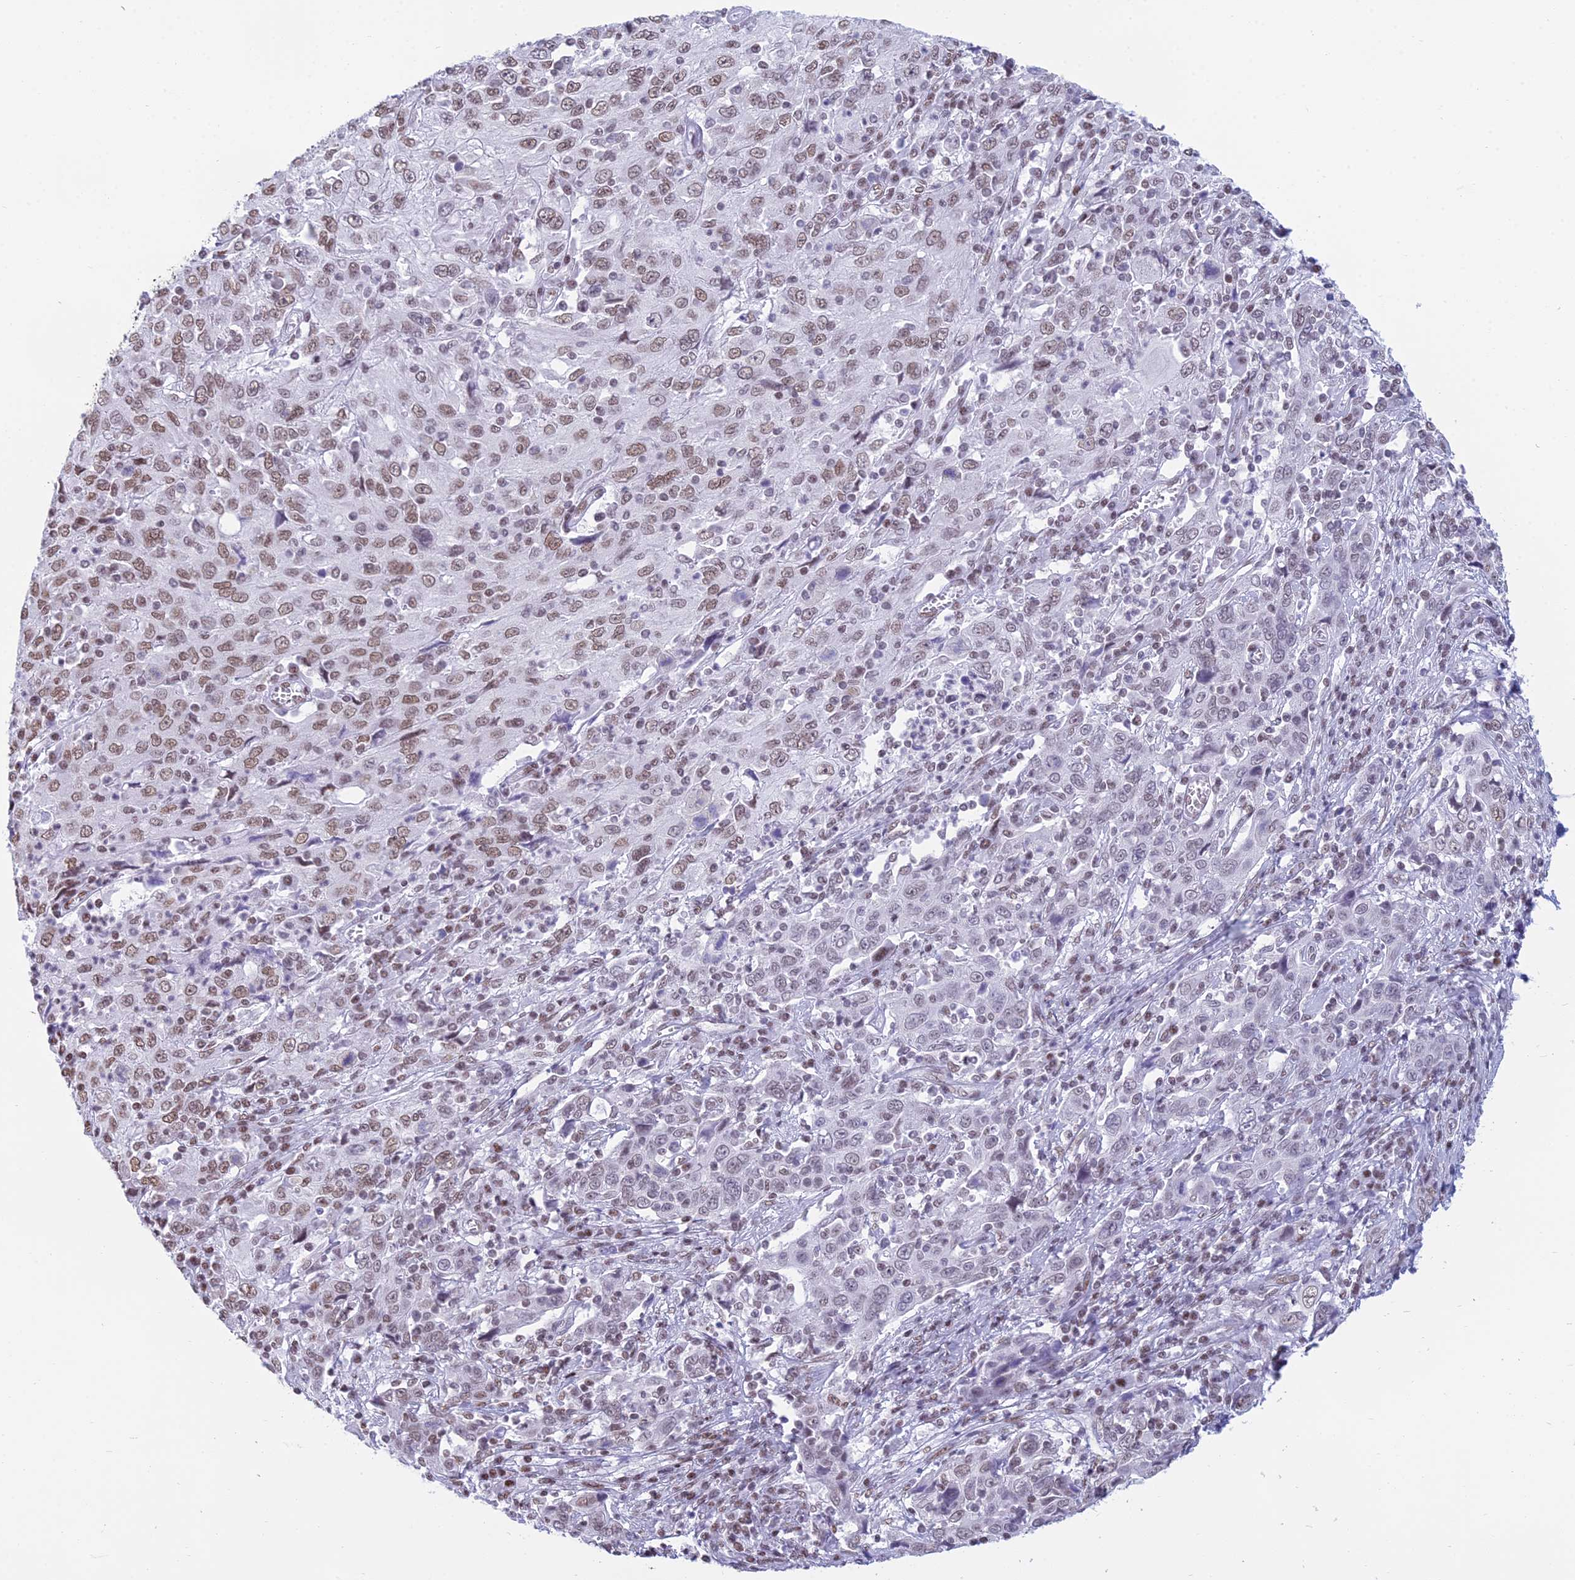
{"staining": {"intensity": "moderate", "quantity": "25%-75%", "location": "nuclear"}, "tissue": "cervical cancer", "cell_type": "Tumor cells", "image_type": "cancer", "snomed": [{"axis": "morphology", "description": "Squamous cell carcinoma, NOS"}, {"axis": "topography", "description": "Cervix"}], "caption": "Brown immunohistochemical staining in cervical cancer exhibits moderate nuclear positivity in approximately 25%-75% of tumor cells.", "gene": "CDC26", "patient": {"sex": "female", "age": 46}}